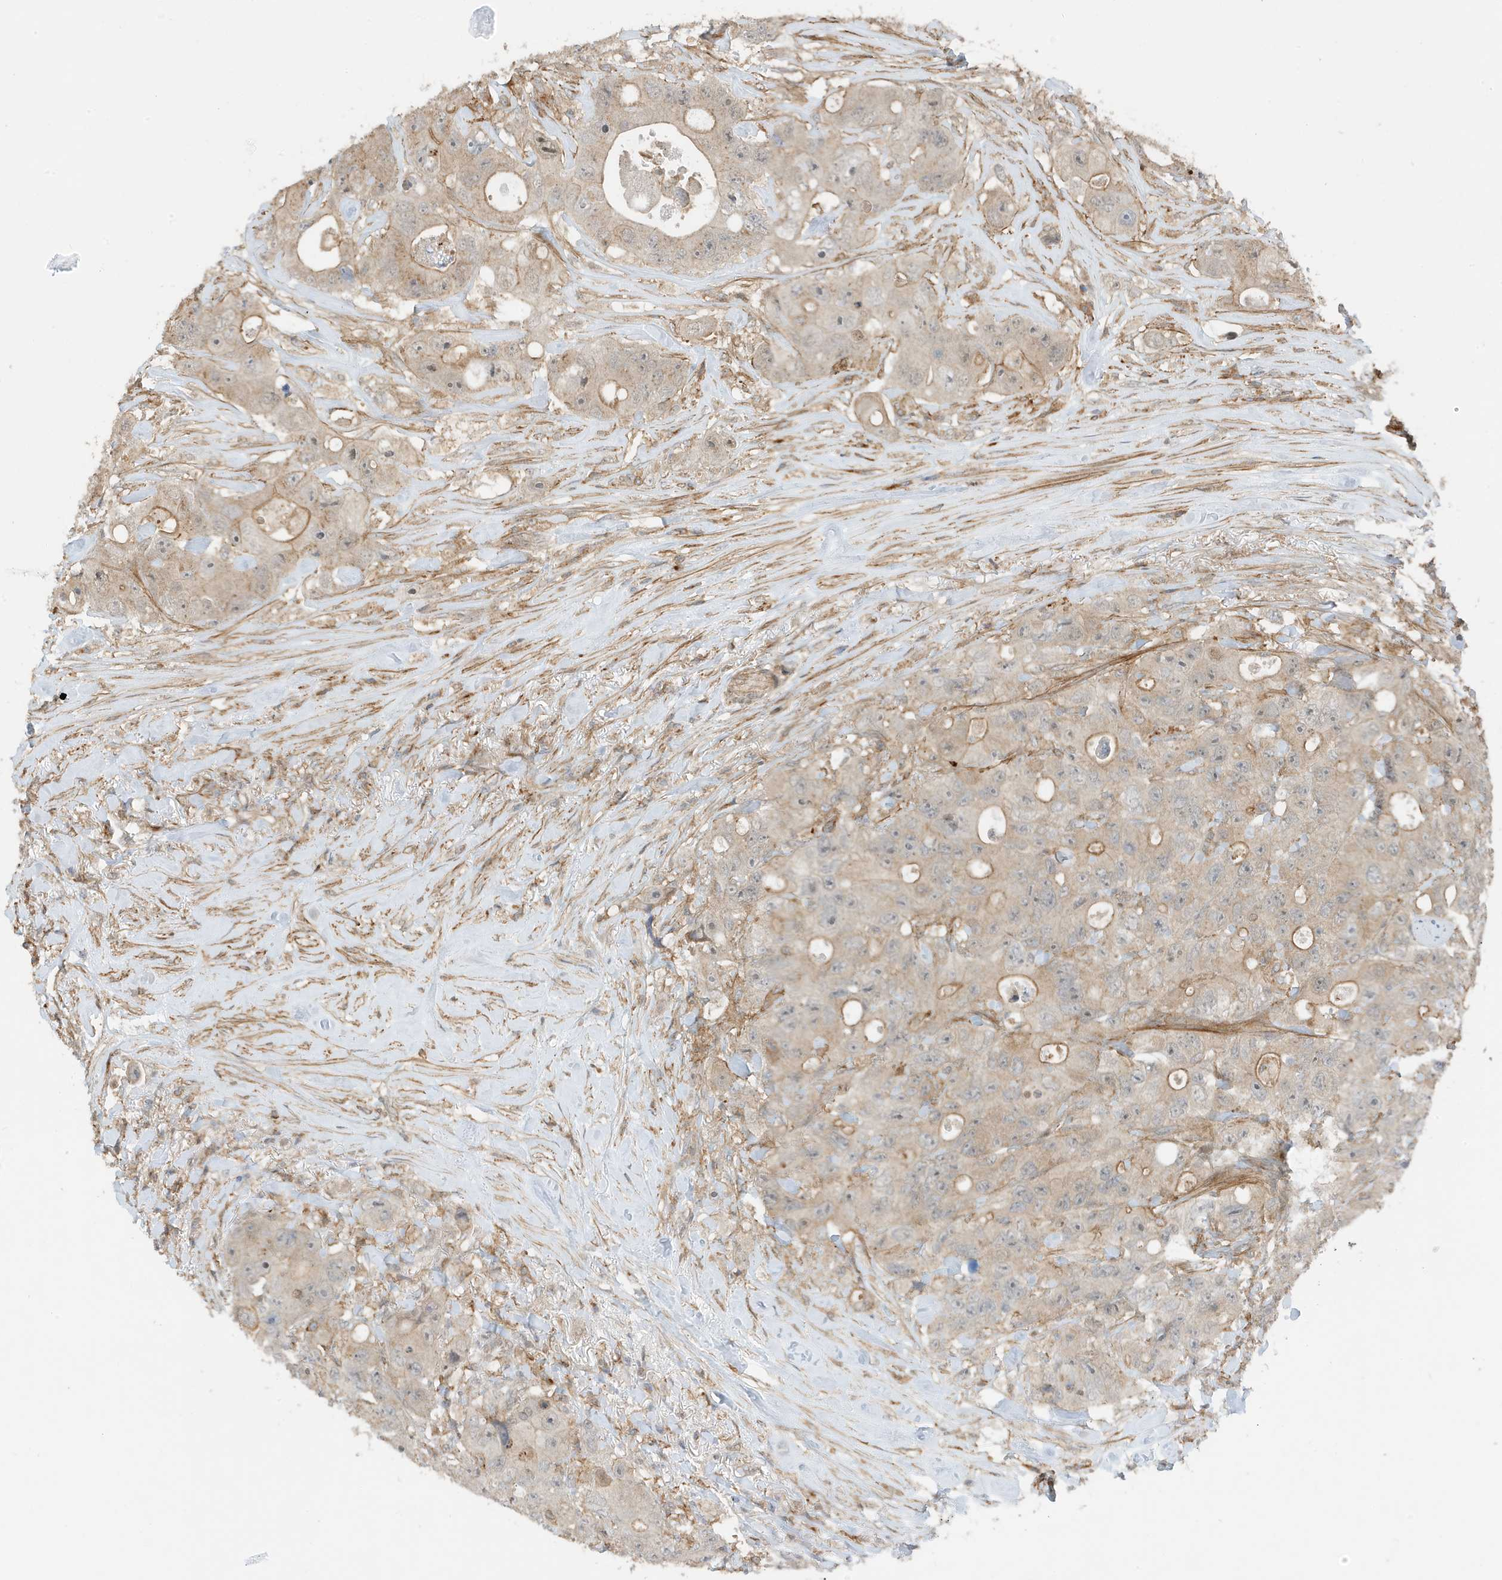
{"staining": {"intensity": "weak", "quantity": ">75%", "location": "cytoplasmic/membranous"}, "tissue": "colorectal cancer", "cell_type": "Tumor cells", "image_type": "cancer", "snomed": [{"axis": "morphology", "description": "Adenocarcinoma, NOS"}, {"axis": "topography", "description": "Colon"}], "caption": "Immunohistochemical staining of human colorectal cancer (adenocarcinoma) displays low levels of weak cytoplasmic/membranous protein staining in approximately >75% of tumor cells.", "gene": "TATDN3", "patient": {"sex": "female", "age": 46}}